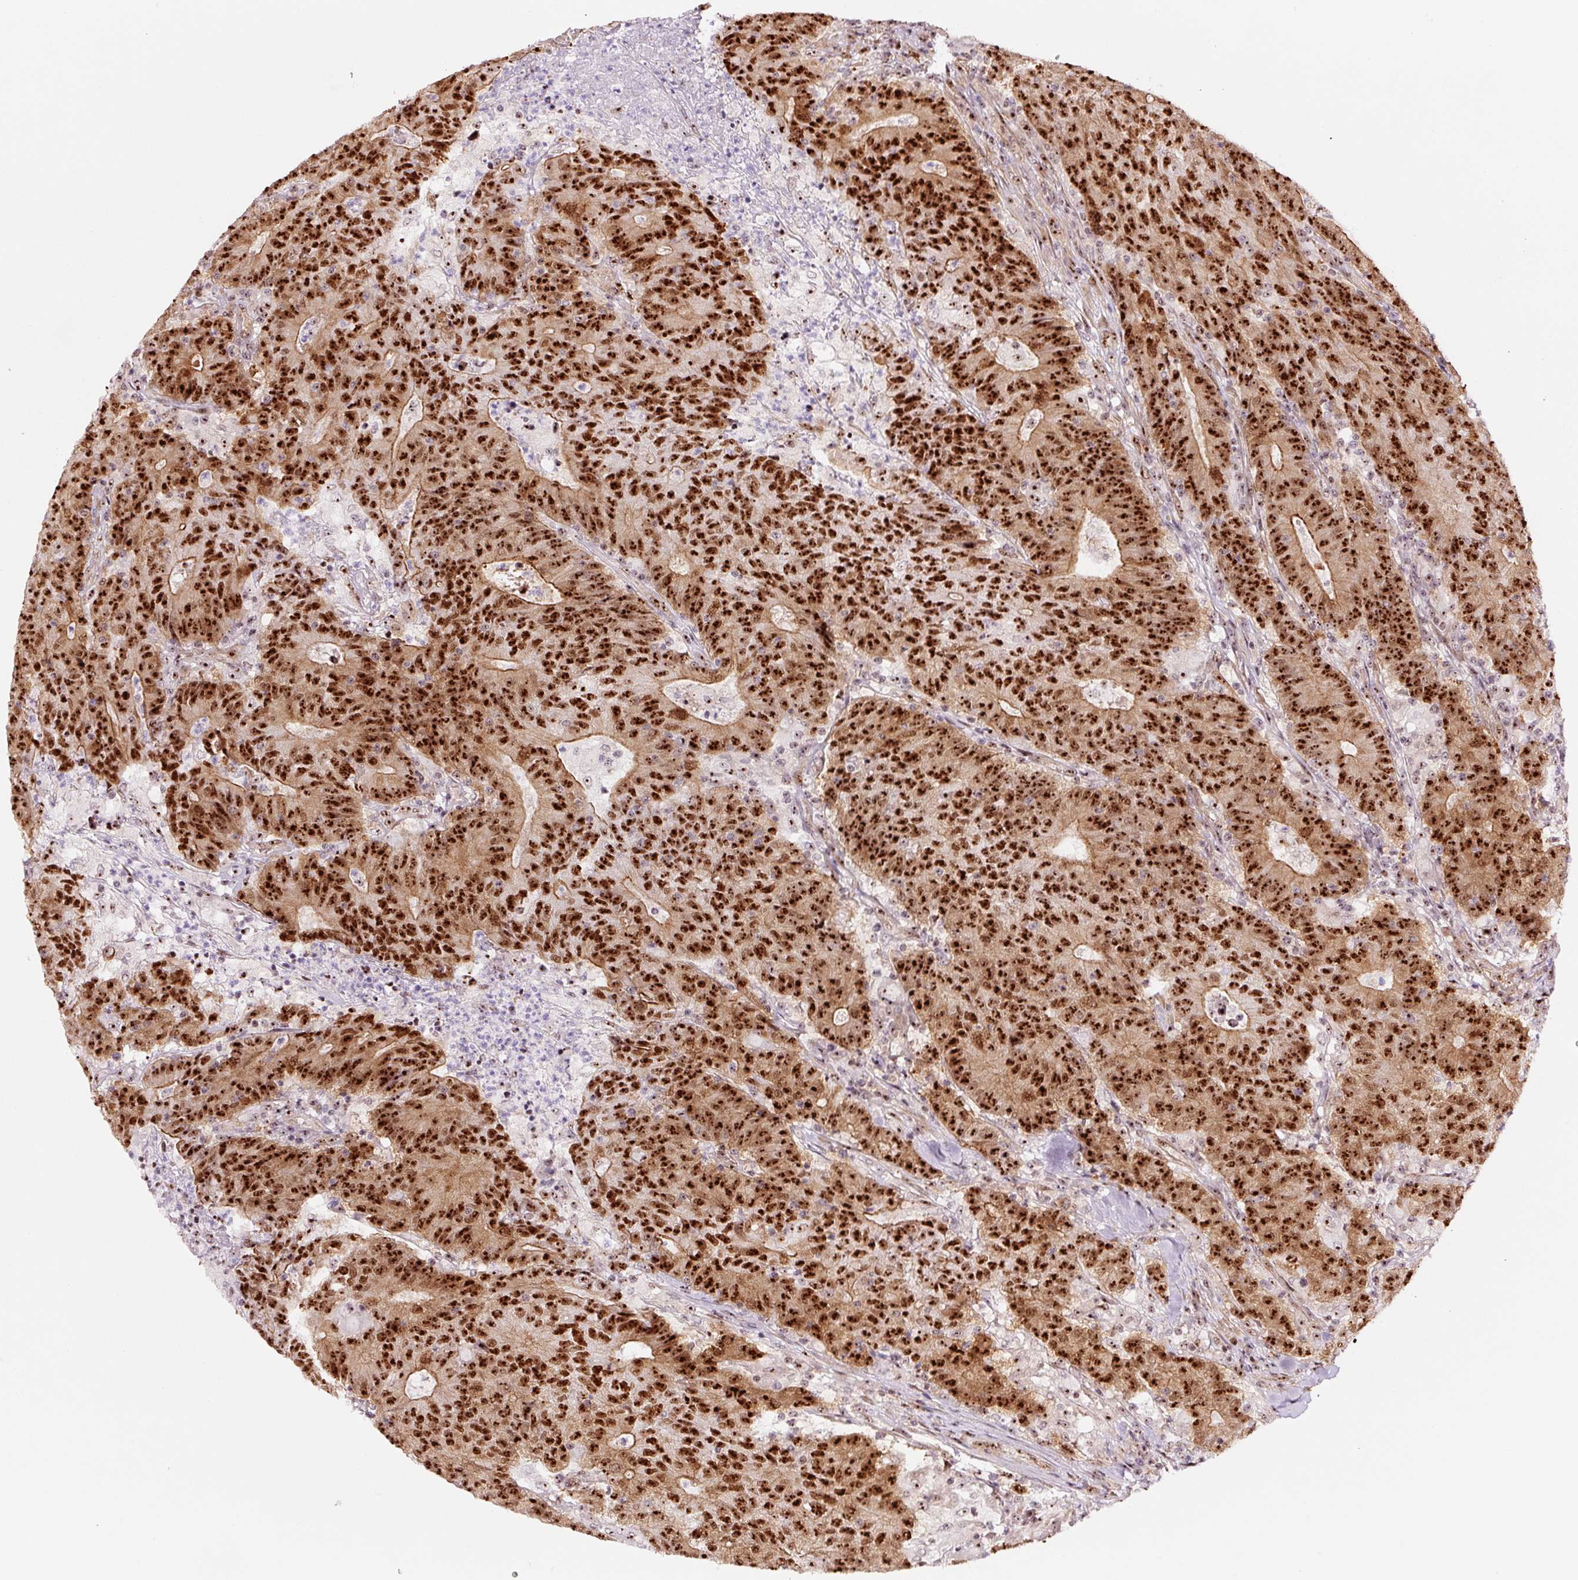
{"staining": {"intensity": "strong", "quantity": ">75%", "location": "cytoplasmic/membranous,nuclear"}, "tissue": "colorectal cancer", "cell_type": "Tumor cells", "image_type": "cancer", "snomed": [{"axis": "morphology", "description": "Adenocarcinoma, NOS"}, {"axis": "topography", "description": "Colon"}], "caption": "High-power microscopy captured an immunohistochemistry photomicrograph of colorectal cancer (adenocarcinoma), revealing strong cytoplasmic/membranous and nuclear staining in about >75% of tumor cells. (IHC, brightfield microscopy, high magnification).", "gene": "GNL3", "patient": {"sex": "female", "age": 75}}